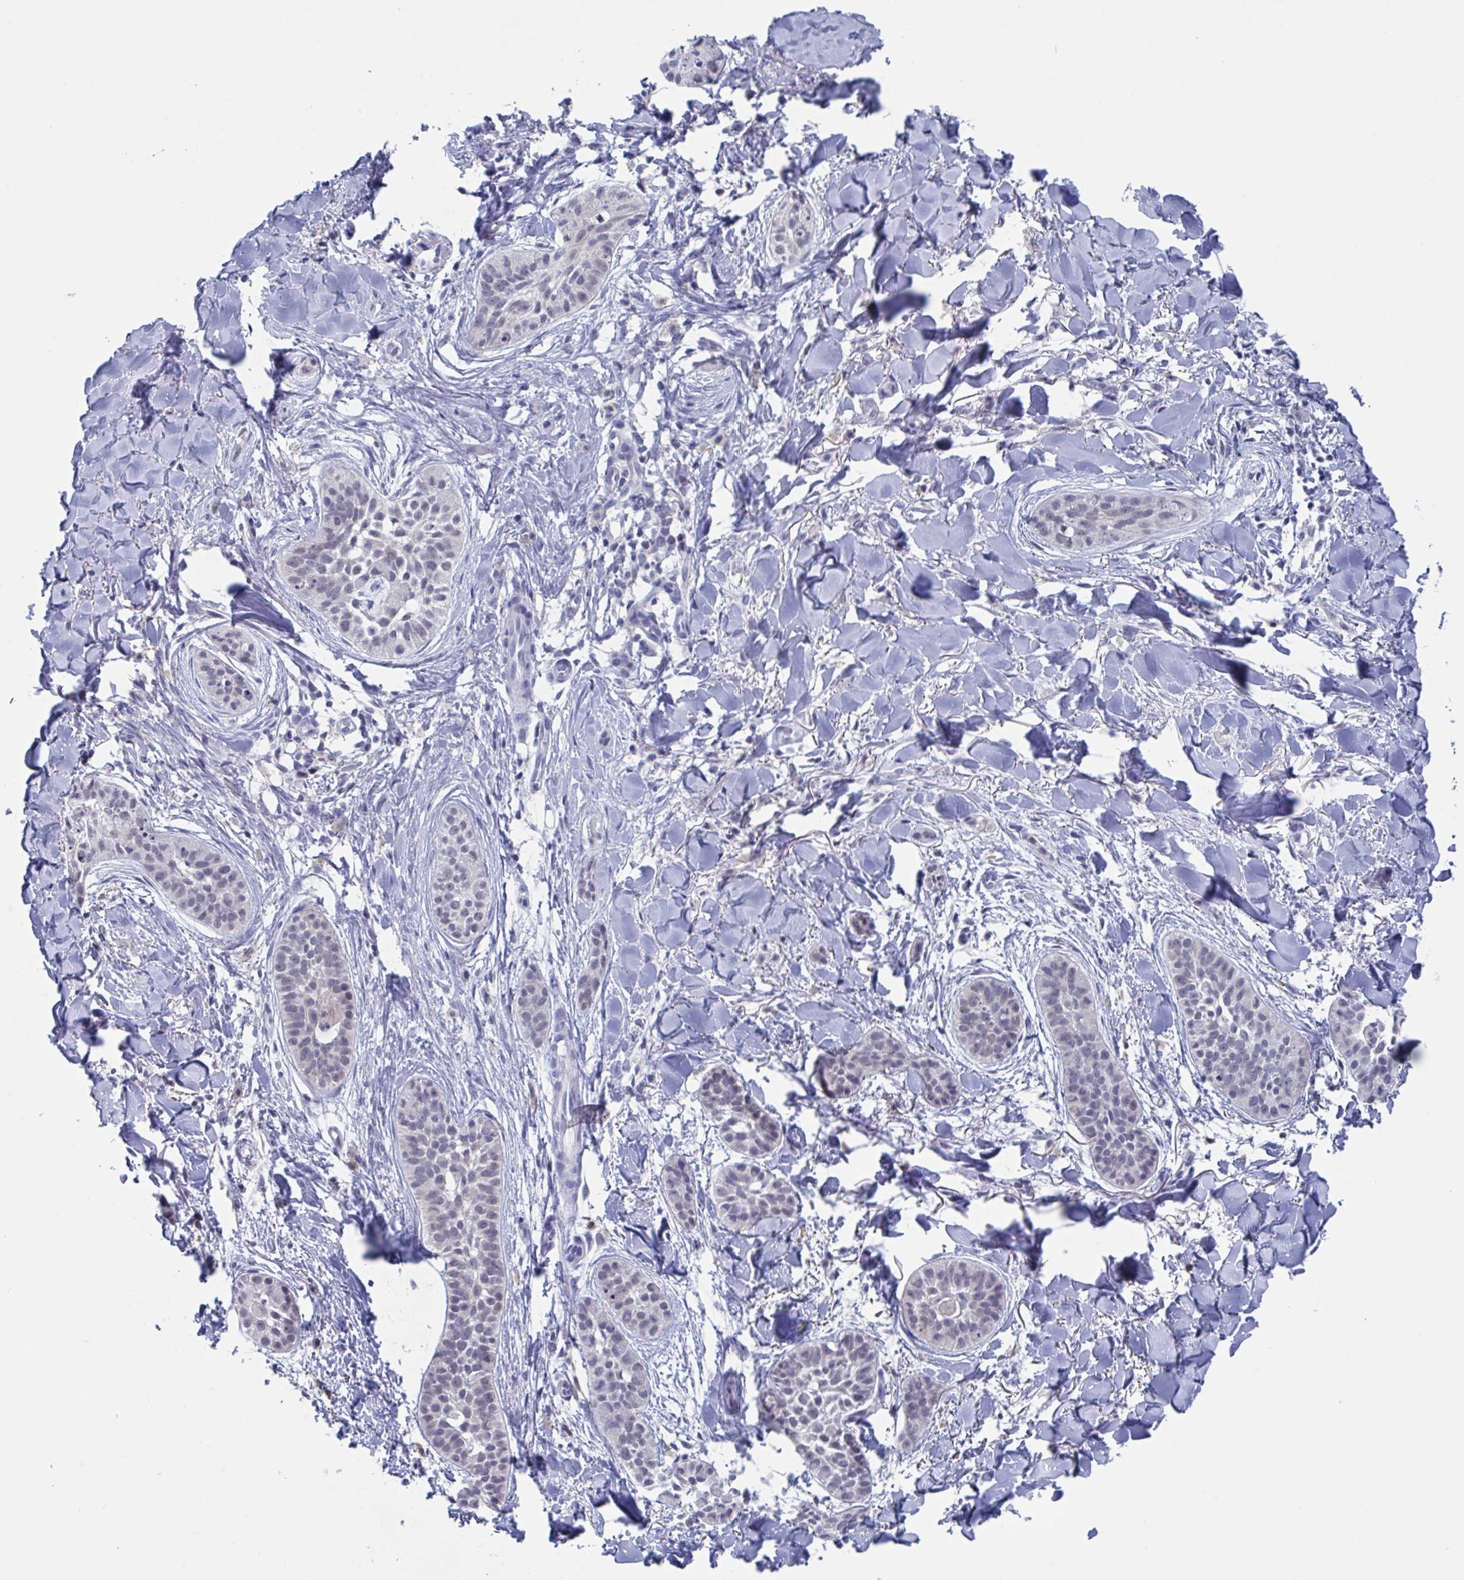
{"staining": {"intensity": "negative", "quantity": "none", "location": "none"}, "tissue": "skin cancer", "cell_type": "Tumor cells", "image_type": "cancer", "snomed": [{"axis": "morphology", "description": "Basal cell carcinoma"}, {"axis": "topography", "description": "Skin"}], "caption": "Micrograph shows no protein expression in tumor cells of skin cancer tissue.", "gene": "KDM4D", "patient": {"sex": "male", "age": 52}}